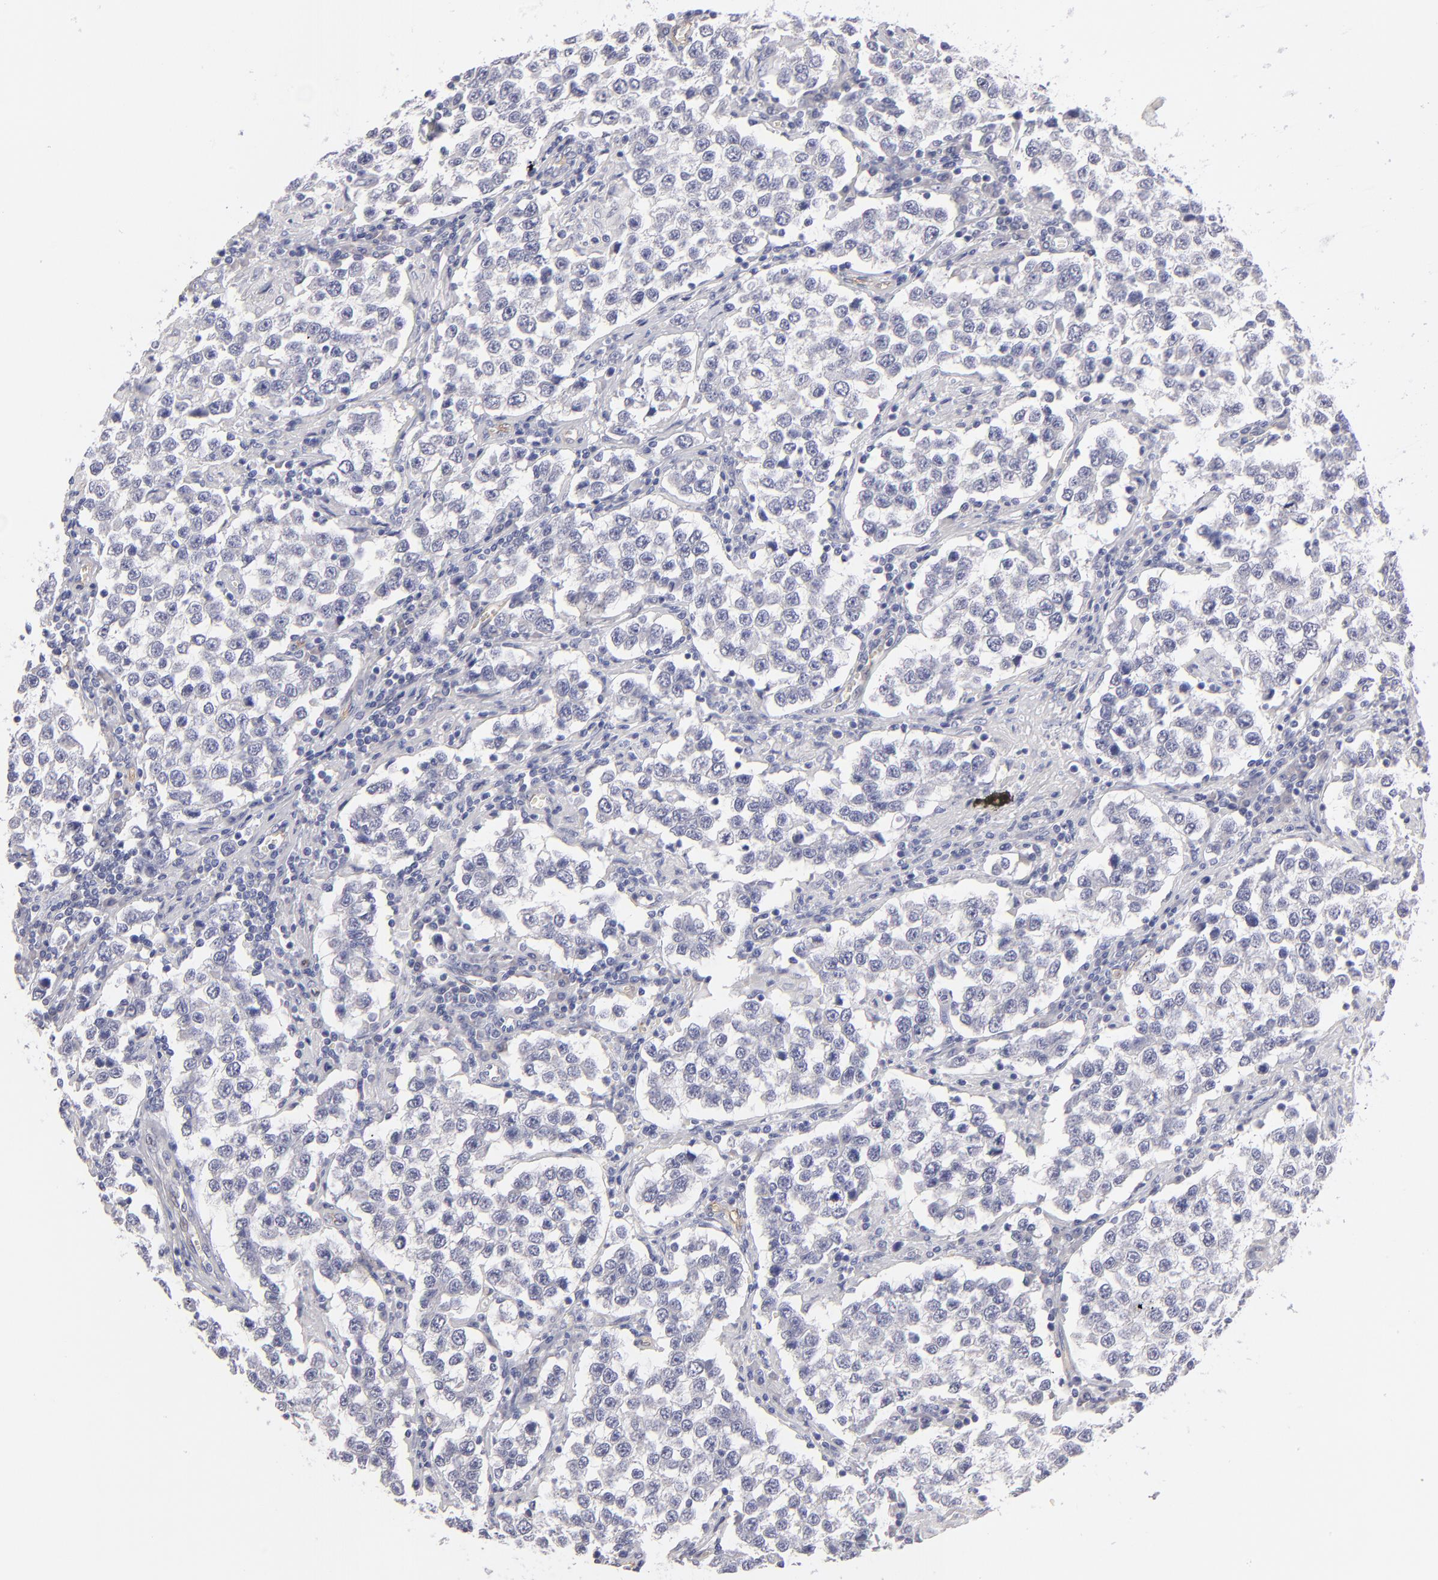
{"staining": {"intensity": "negative", "quantity": "none", "location": "none"}, "tissue": "testis cancer", "cell_type": "Tumor cells", "image_type": "cancer", "snomed": [{"axis": "morphology", "description": "Seminoma, NOS"}, {"axis": "topography", "description": "Testis"}], "caption": "This is an IHC micrograph of testis cancer. There is no positivity in tumor cells.", "gene": "PLVAP", "patient": {"sex": "male", "age": 36}}